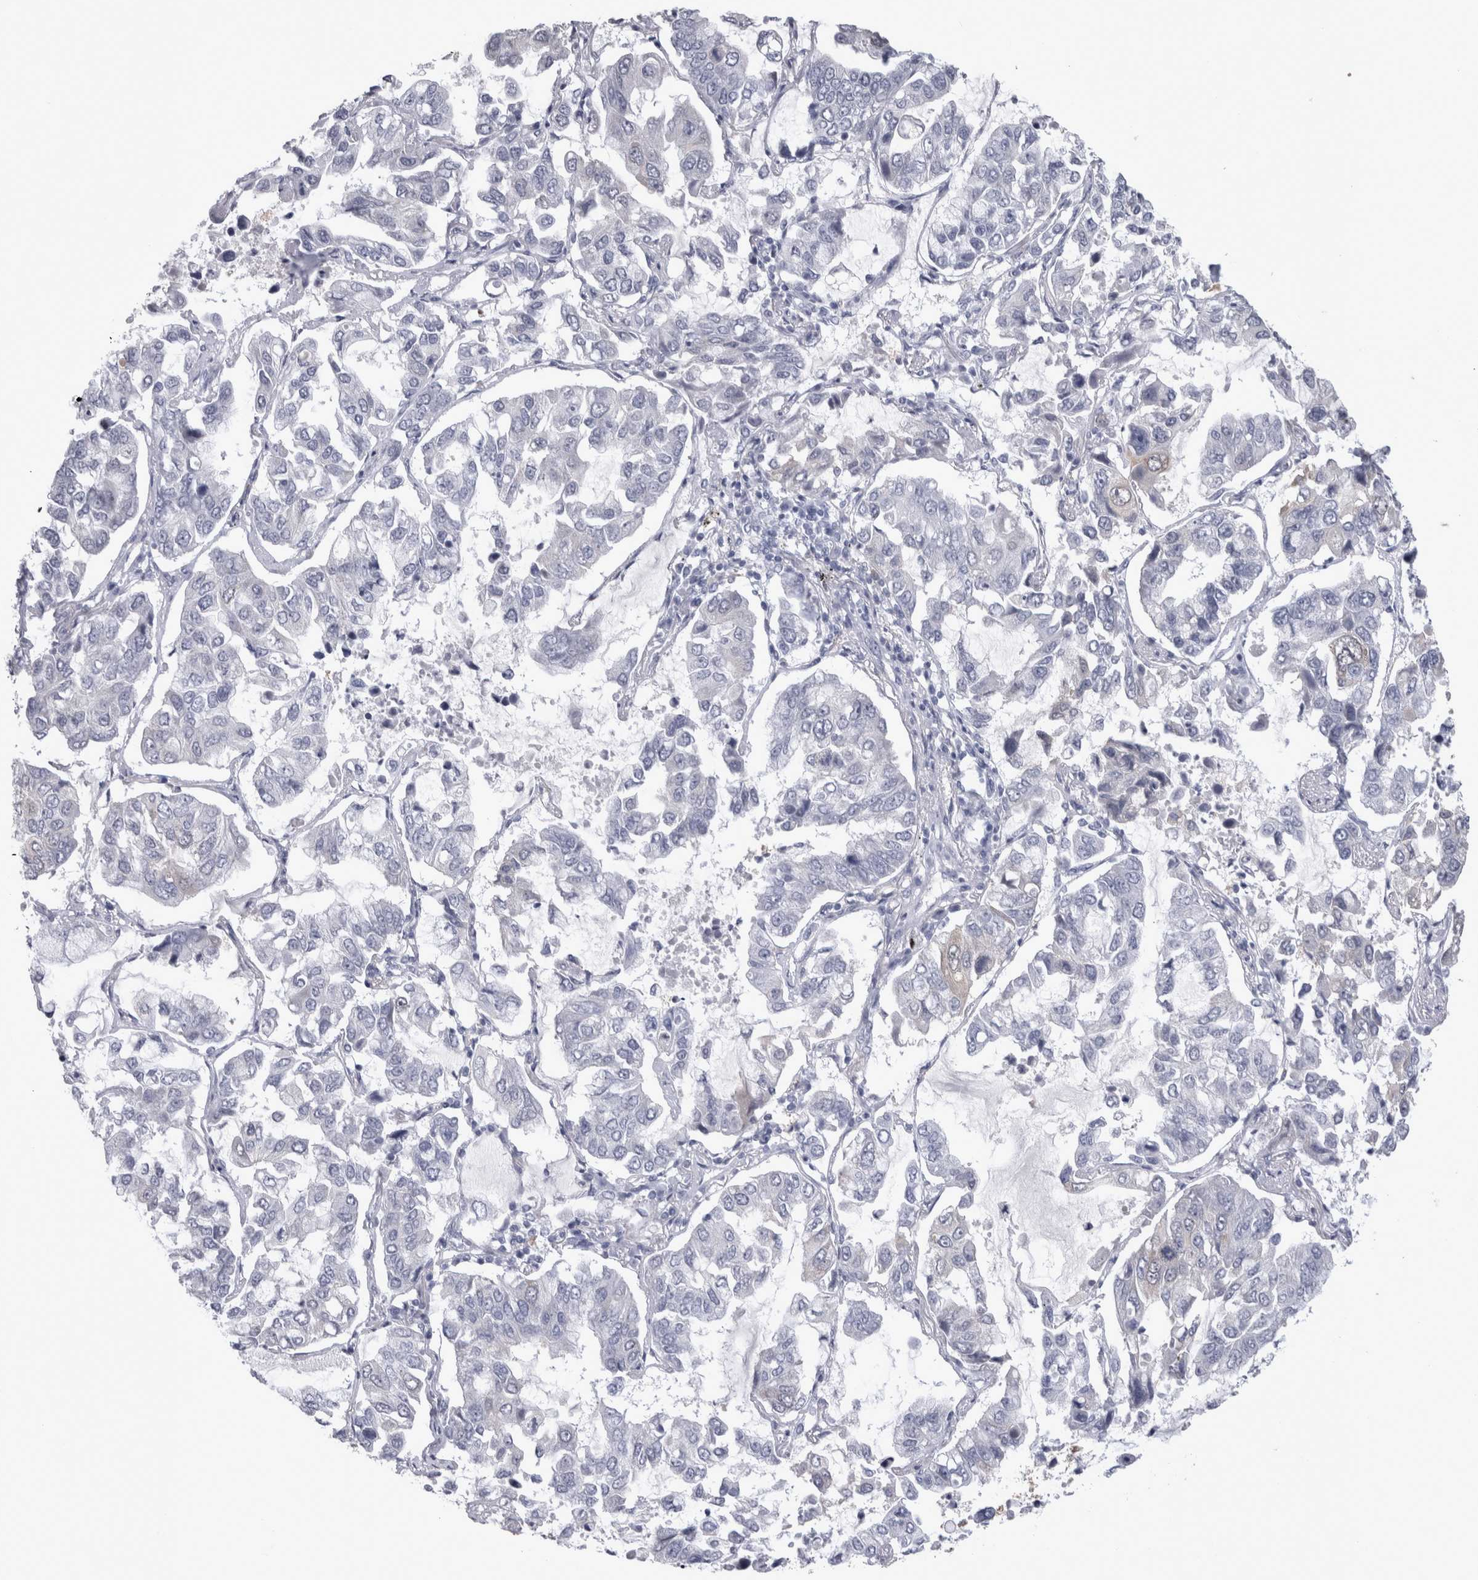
{"staining": {"intensity": "negative", "quantity": "none", "location": "none"}, "tissue": "lung cancer", "cell_type": "Tumor cells", "image_type": "cancer", "snomed": [{"axis": "morphology", "description": "Adenocarcinoma, NOS"}, {"axis": "topography", "description": "Lung"}], "caption": "This is an IHC micrograph of lung cancer. There is no staining in tumor cells.", "gene": "ACOT7", "patient": {"sex": "male", "age": 64}}